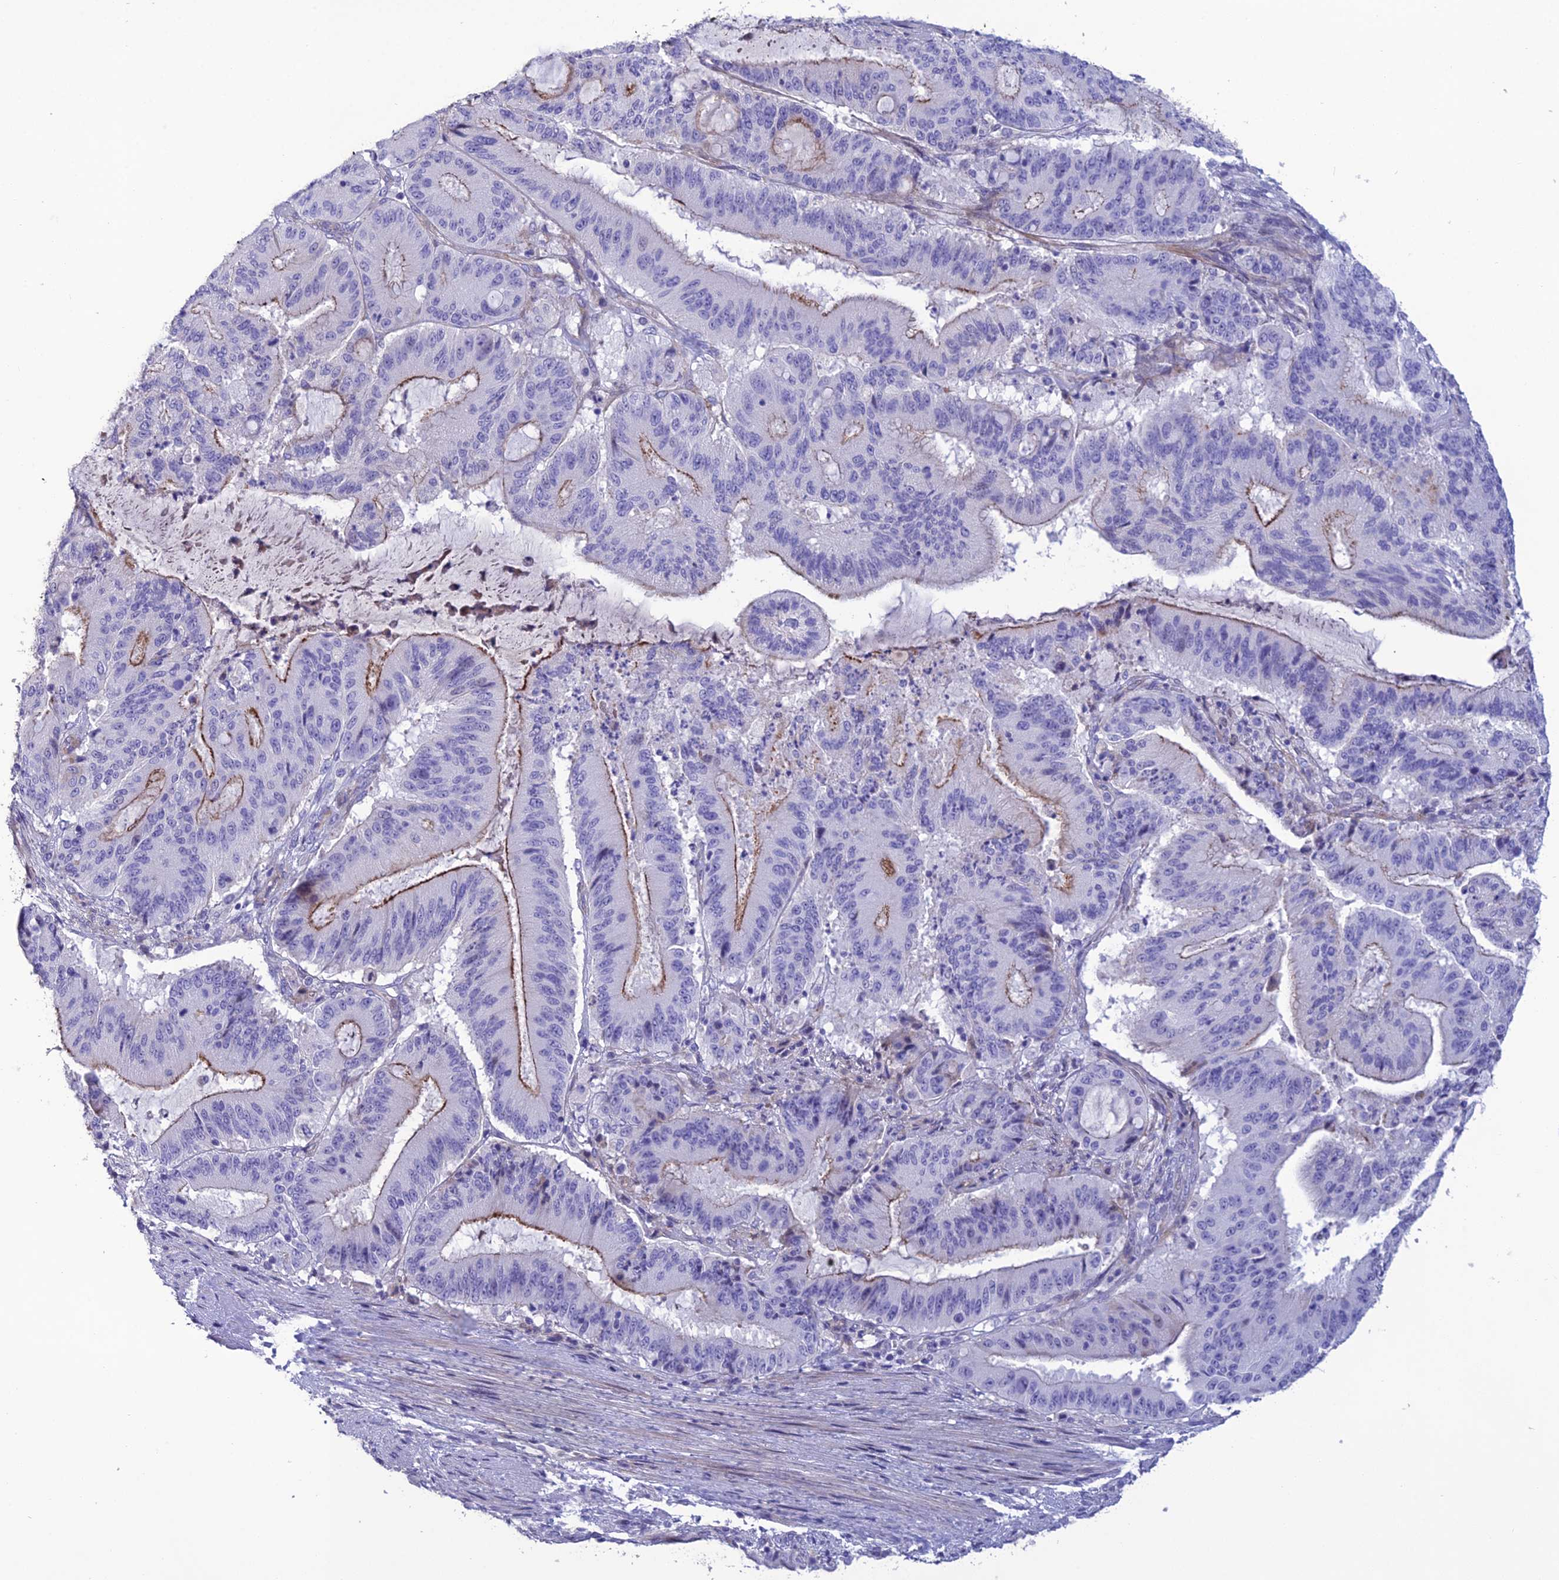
{"staining": {"intensity": "strong", "quantity": "<25%", "location": "cytoplasmic/membranous"}, "tissue": "liver cancer", "cell_type": "Tumor cells", "image_type": "cancer", "snomed": [{"axis": "morphology", "description": "Normal tissue, NOS"}, {"axis": "morphology", "description": "Cholangiocarcinoma"}, {"axis": "topography", "description": "Liver"}, {"axis": "topography", "description": "Peripheral nerve tissue"}], "caption": "Immunohistochemical staining of human liver cancer (cholangiocarcinoma) shows medium levels of strong cytoplasmic/membranous staining in about <25% of tumor cells.", "gene": "OR56B1", "patient": {"sex": "female", "age": 73}}